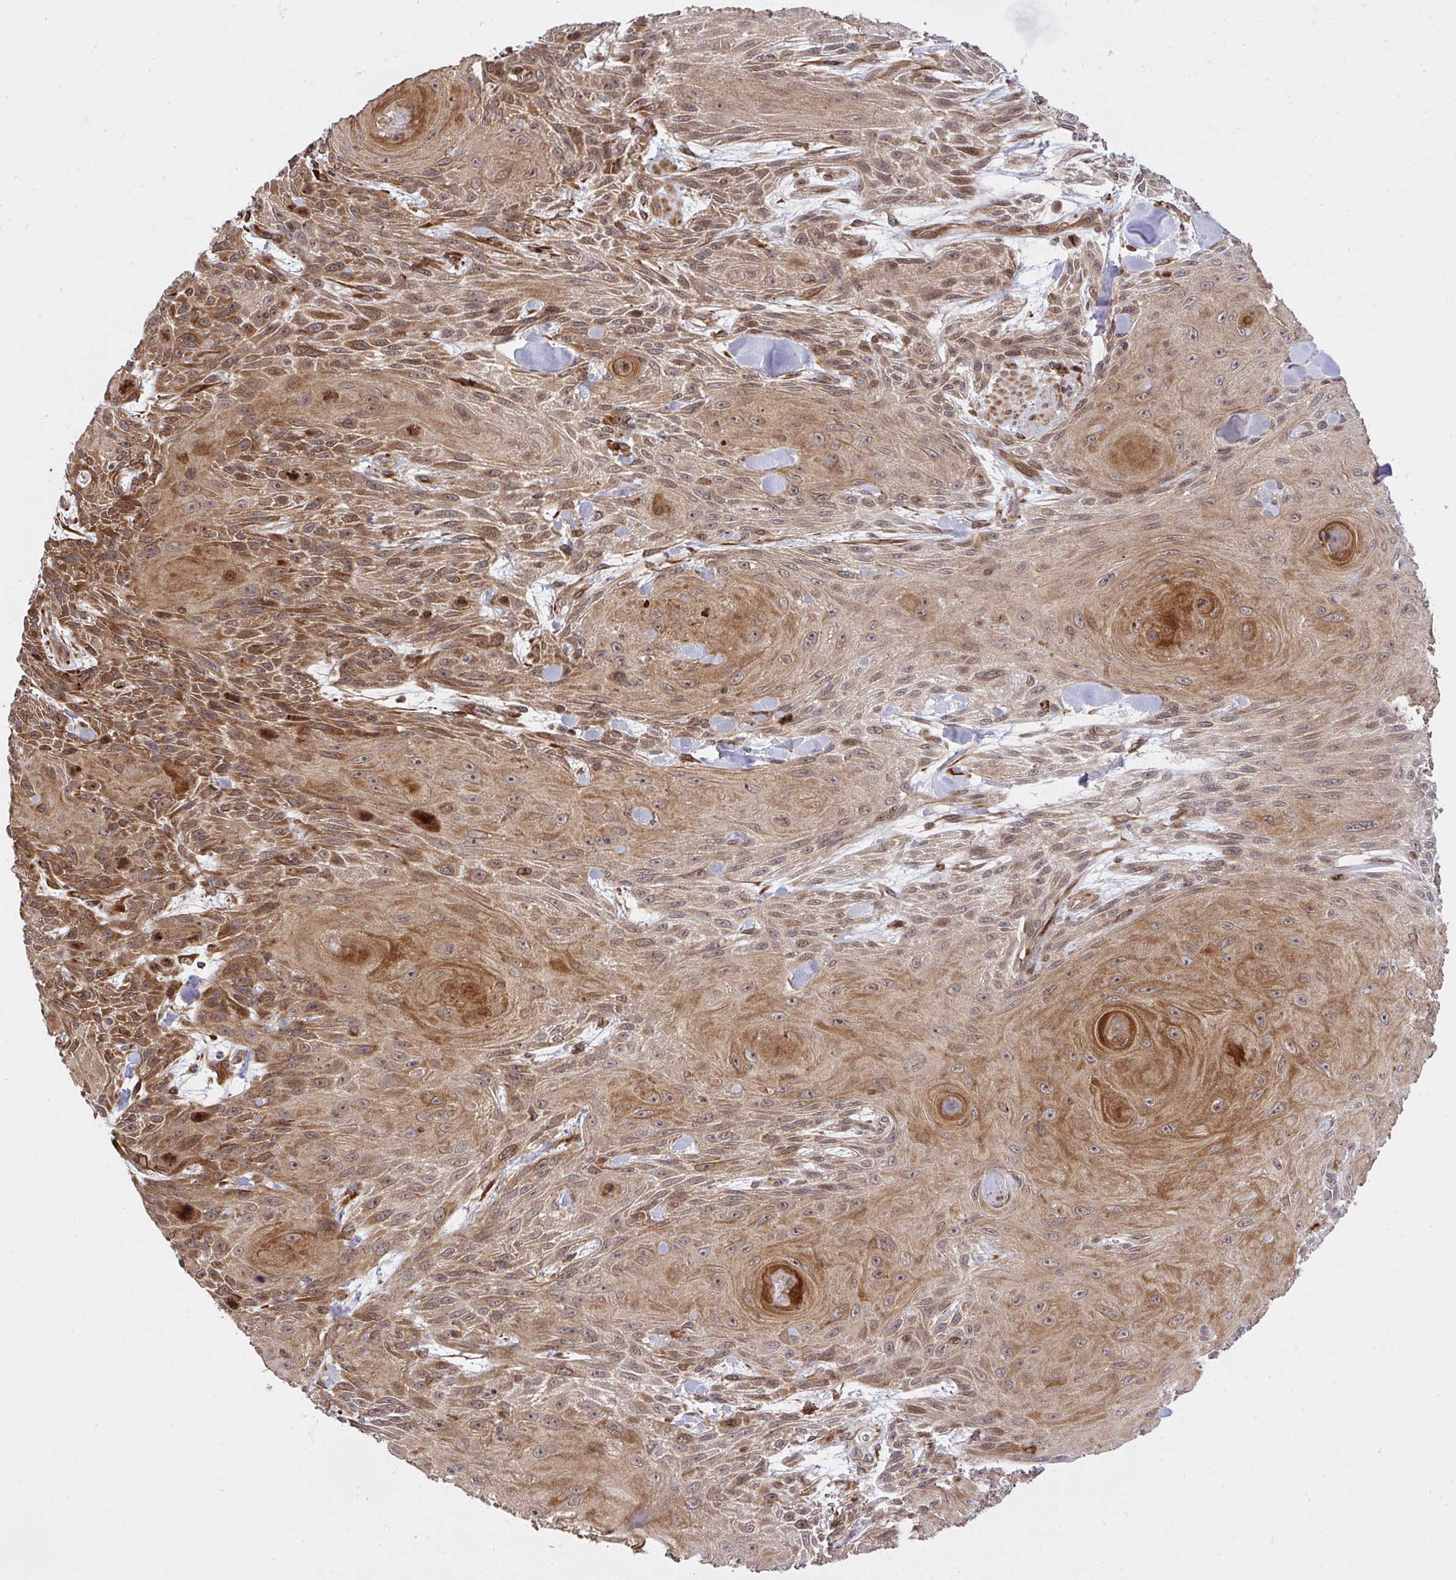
{"staining": {"intensity": "moderate", "quantity": "25%-75%", "location": "cytoplasmic/membranous"}, "tissue": "skin cancer", "cell_type": "Tumor cells", "image_type": "cancer", "snomed": [{"axis": "morphology", "description": "Squamous cell carcinoma, NOS"}, {"axis": "topography", "description": "Skin"}], "caption": "Immunohistochemistry (IHC) photomicrograph of human skin squamous cell carcinoma stained for a protein (brown), which demonstrates medium levels of moderate cytoplasmic/membranous expression in approximately 25%-75% of tumor cells.", "gene": "ERI1", "patient": {"sex": "male", "age": 88}}